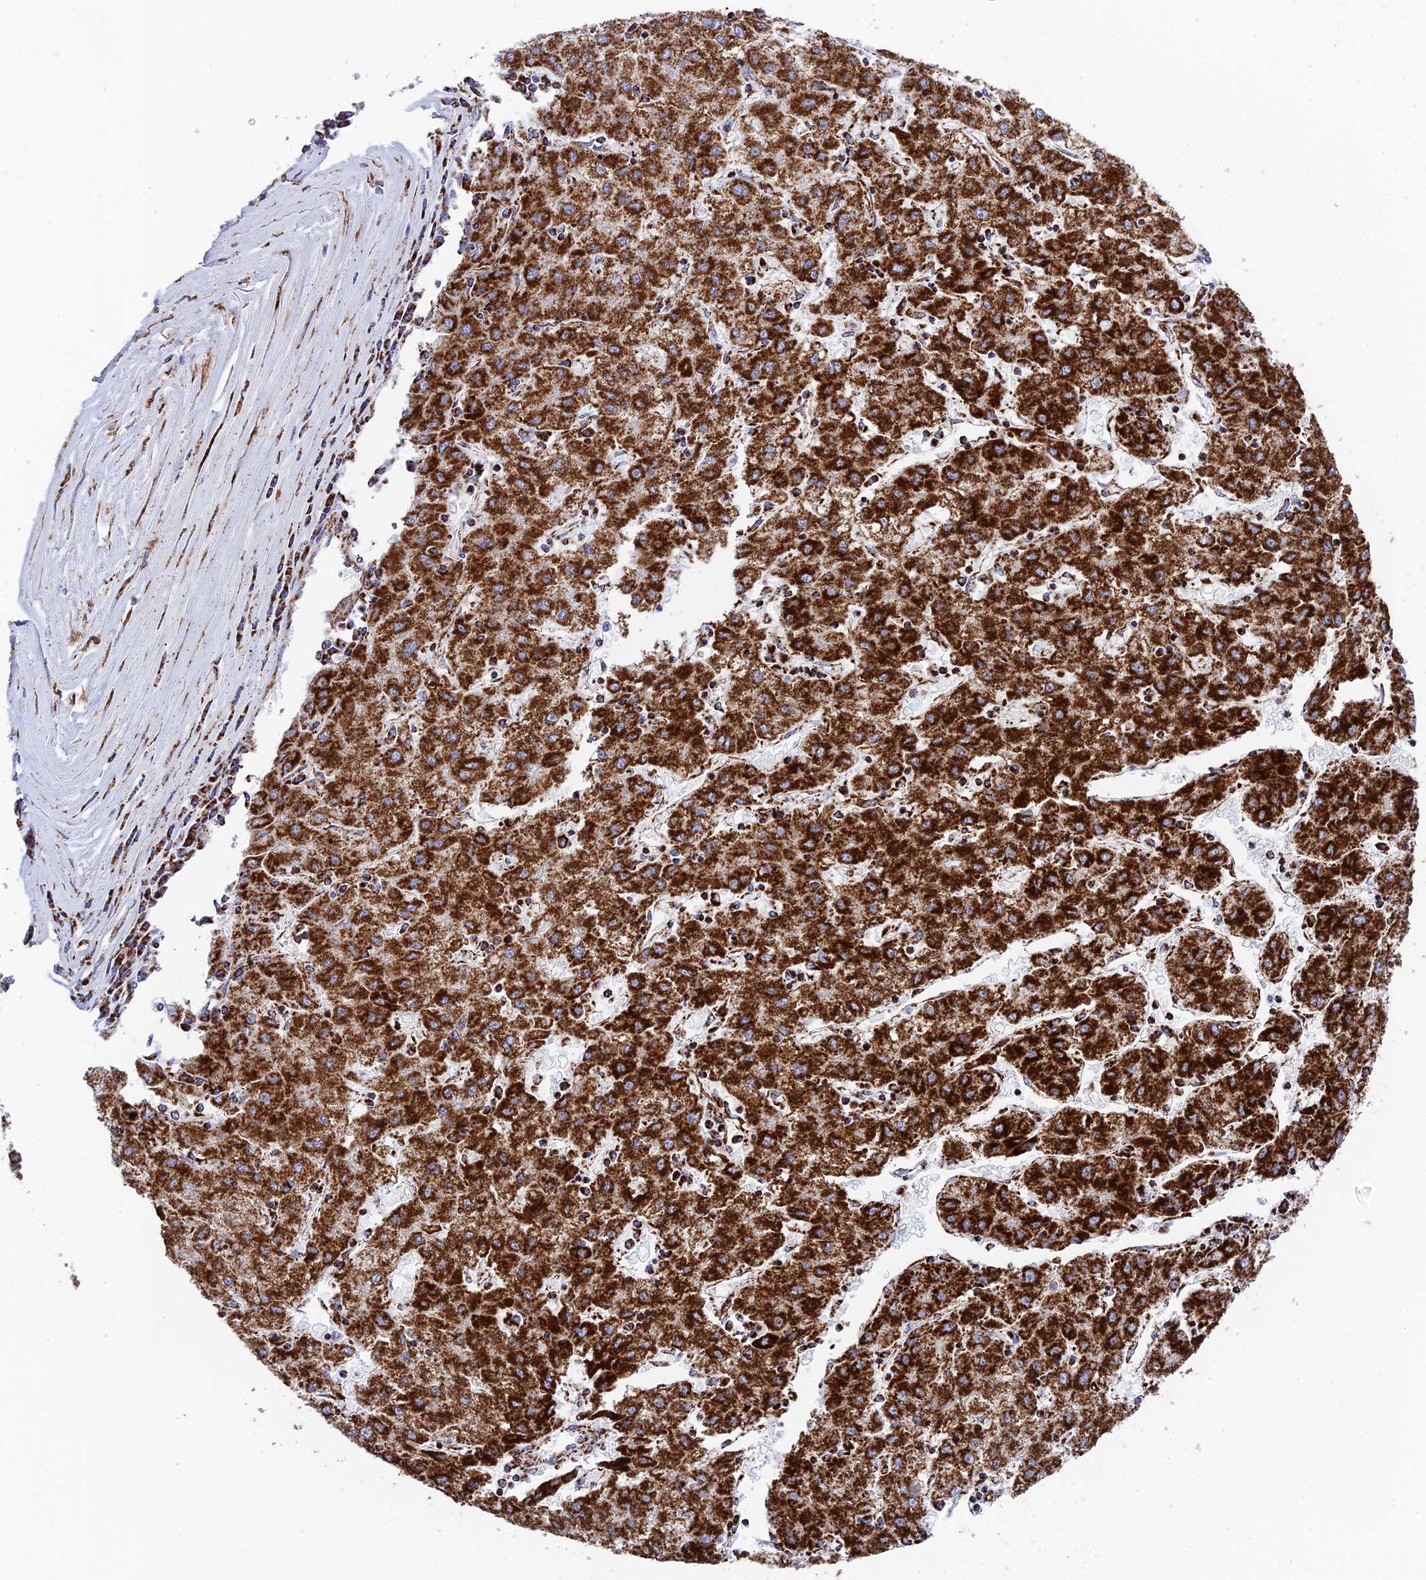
{"staining": {"intensity": "strong", "quantity": ">75%", "location": "cytoplasmic/membranous"}, "tissue": "liver cancer", "cell_type": "Tumor cells", "image_type": "cancer", "snomed": [{"axis": "morphology", "description": "Carcinoma, Hepatocellular, NOS"}, {"axis": "topography", "description": "Liver"}], "caption": "The photomicrograph reveals staining of hepatocellular carcinoma (liver), revealing strong cytoplasmic/membranous protein staining (brown color) within tumor cells.", "gene": "CHCHD3", "patient": {"sex": "male", "age": 72}}